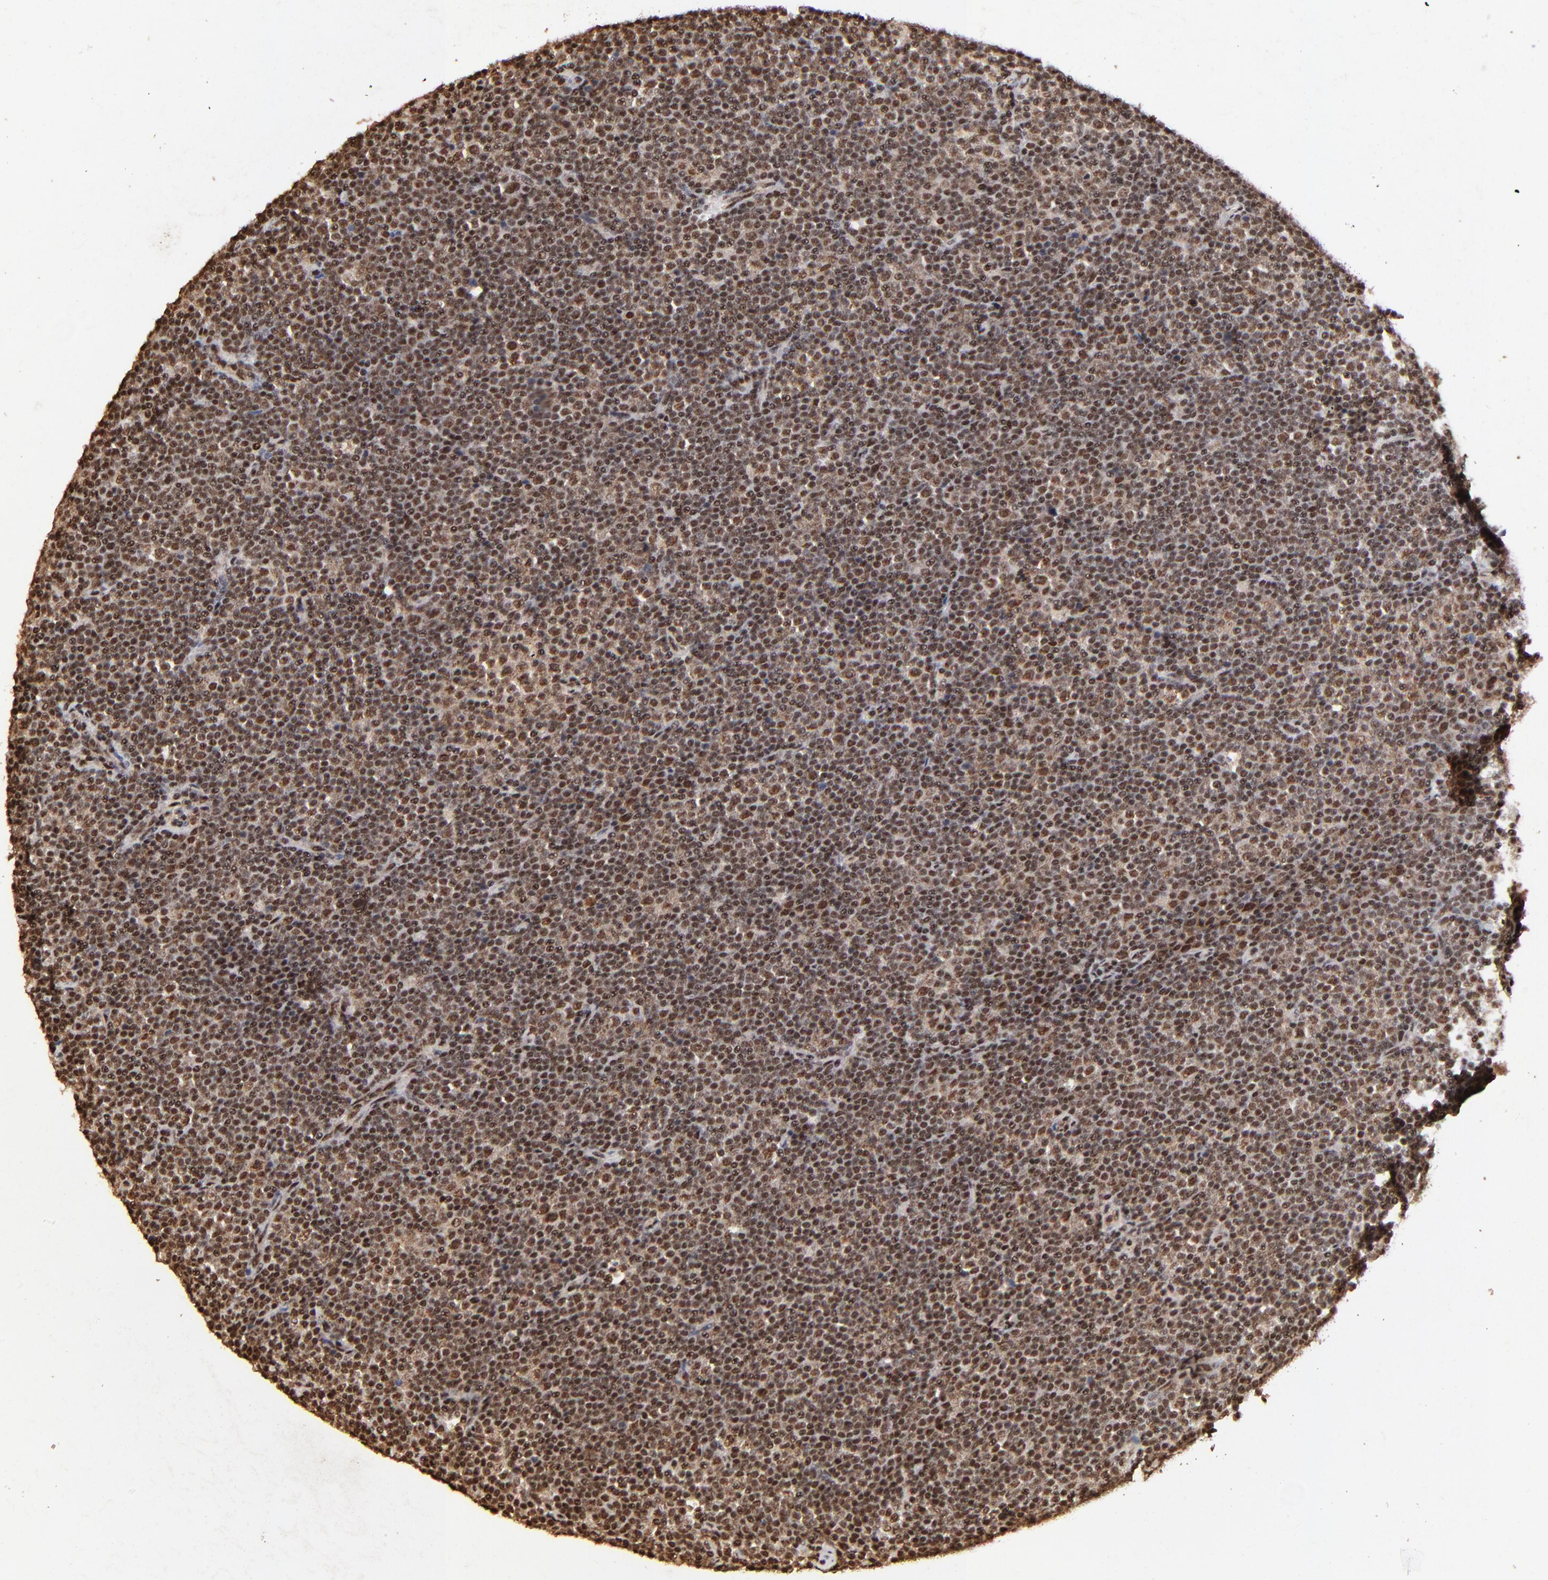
{"staining": {"intensity": "moderate", "quantity": ">75%", "location": "cytoplasmic/membranous,nuclear"}, "tissue": "lymphoma", "cell_type": "Tumor cells", "image_type": "cancer", "snomed": [{"axis": "morphology", "description": "Malignant lymphoma, non-Hodgkin's type, Low grade"}, {"axis": "topography", "description": "Lymph node"}], "caption": "The image shows staining of malignant lymphoma, non-Hodgkin's type (low-grade), revealing moderate cytoplasmic/membranous and nuclear protein positivity (brown color) within tumor cells. Nuclei are stained in blue.", "gene": "MED12", "patient": {"sex": "female", "age": 67}}